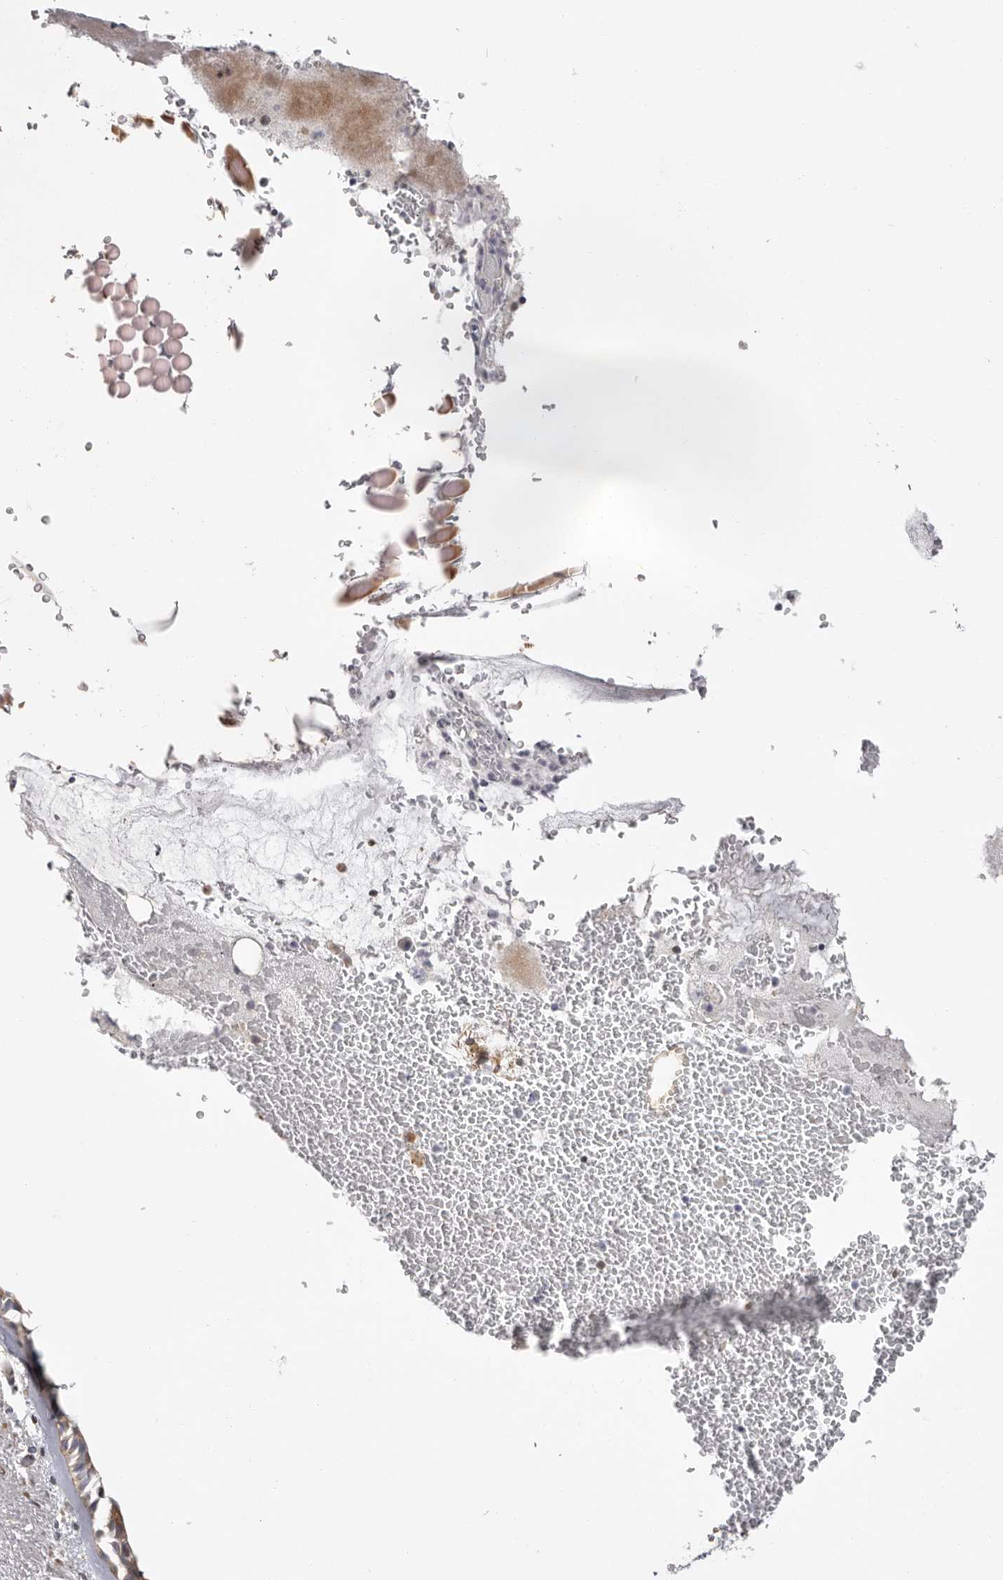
{"staining": {"intensity": "strong", "quantity": "25%-75%", "location": "cytoplasmic/membranous,nuclear"}, "tissue": "bronchus", "cell_type": "Respiratory epithelial cells", "image_type": "normal", "snomed": [{"axis": "morphology", "description": "Normal tissue, NOS"}, {"axis": "morphology", "description": "Squamous cell carcinoma, NOS"}, {"axis": "topography", "description": "Lymph node"}, {"axis": "topography", "description": "Bronchus"}, {"axis": "topography", "description": "Lung"}], "caption": "High-magnification brightfield microscopy of benign bronchus stained with DAB (brown) and counterstained with hematoxylin (blue). respiratory epithelial cells exhibit strong cytoplasmic/membranous,nuclear expression is appreciated in about25%-75% of cells.", "gene": "EPHX3", "patient": {"sex": "male", "age": 66}}